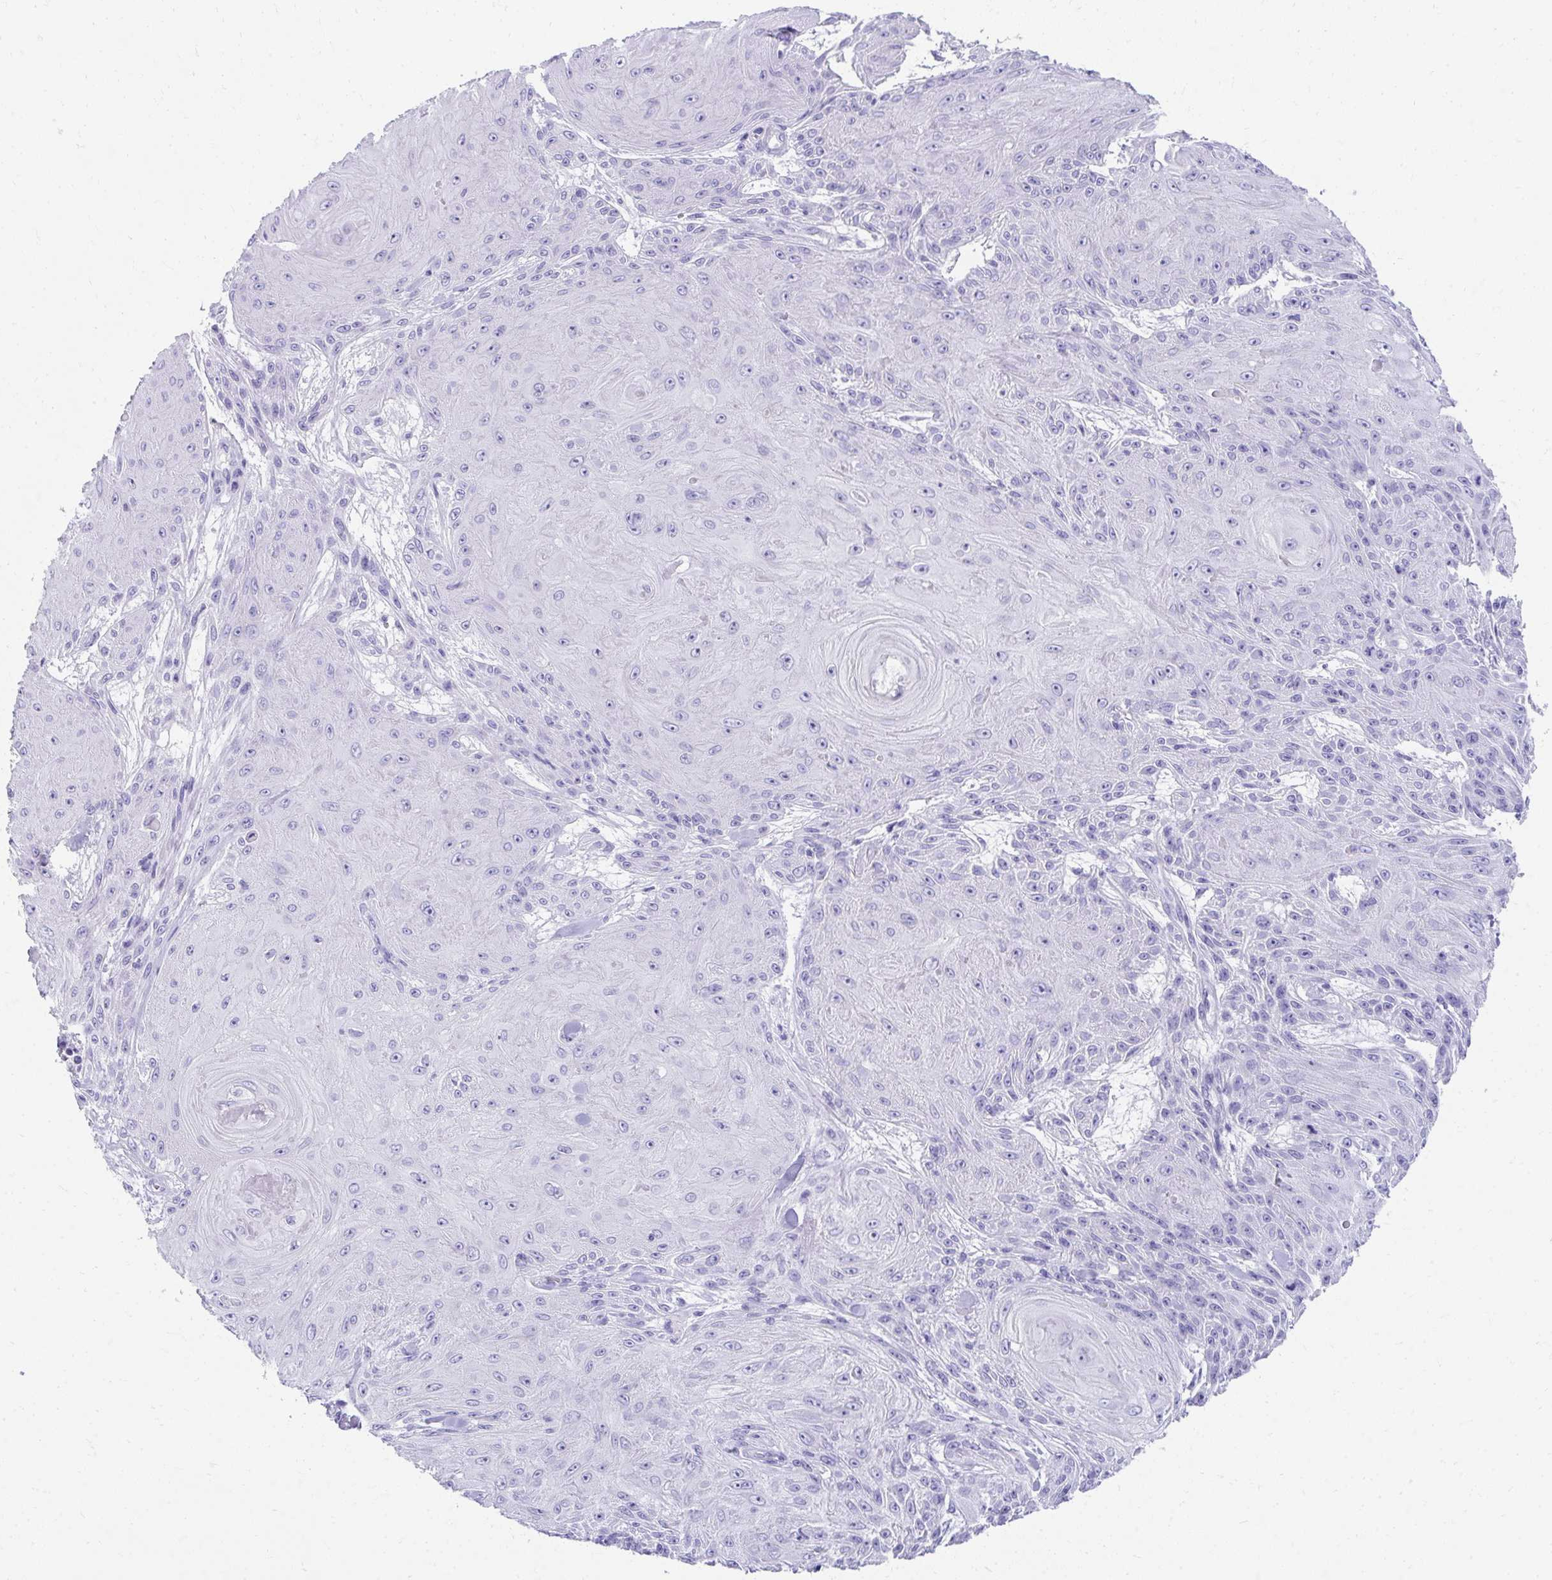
{"staining": {"intensity": "negative", "quantity": "none", "location": "none"}, "tissue": "skin cancer", "cell_type": "Tumor cells", "image_type": "cancer", "snomed": [{"axis": "morphology", "description": "Squamous cell carcinoma, NOS"}, {"axis": "topography", "description": "Skin"}], "caption": "The histopathology image shows no staining of tumor cells in squamous cell carcinoma (skin).", "gene": "SEC14L3", "patient": {"sex": "male", "age": 88}}